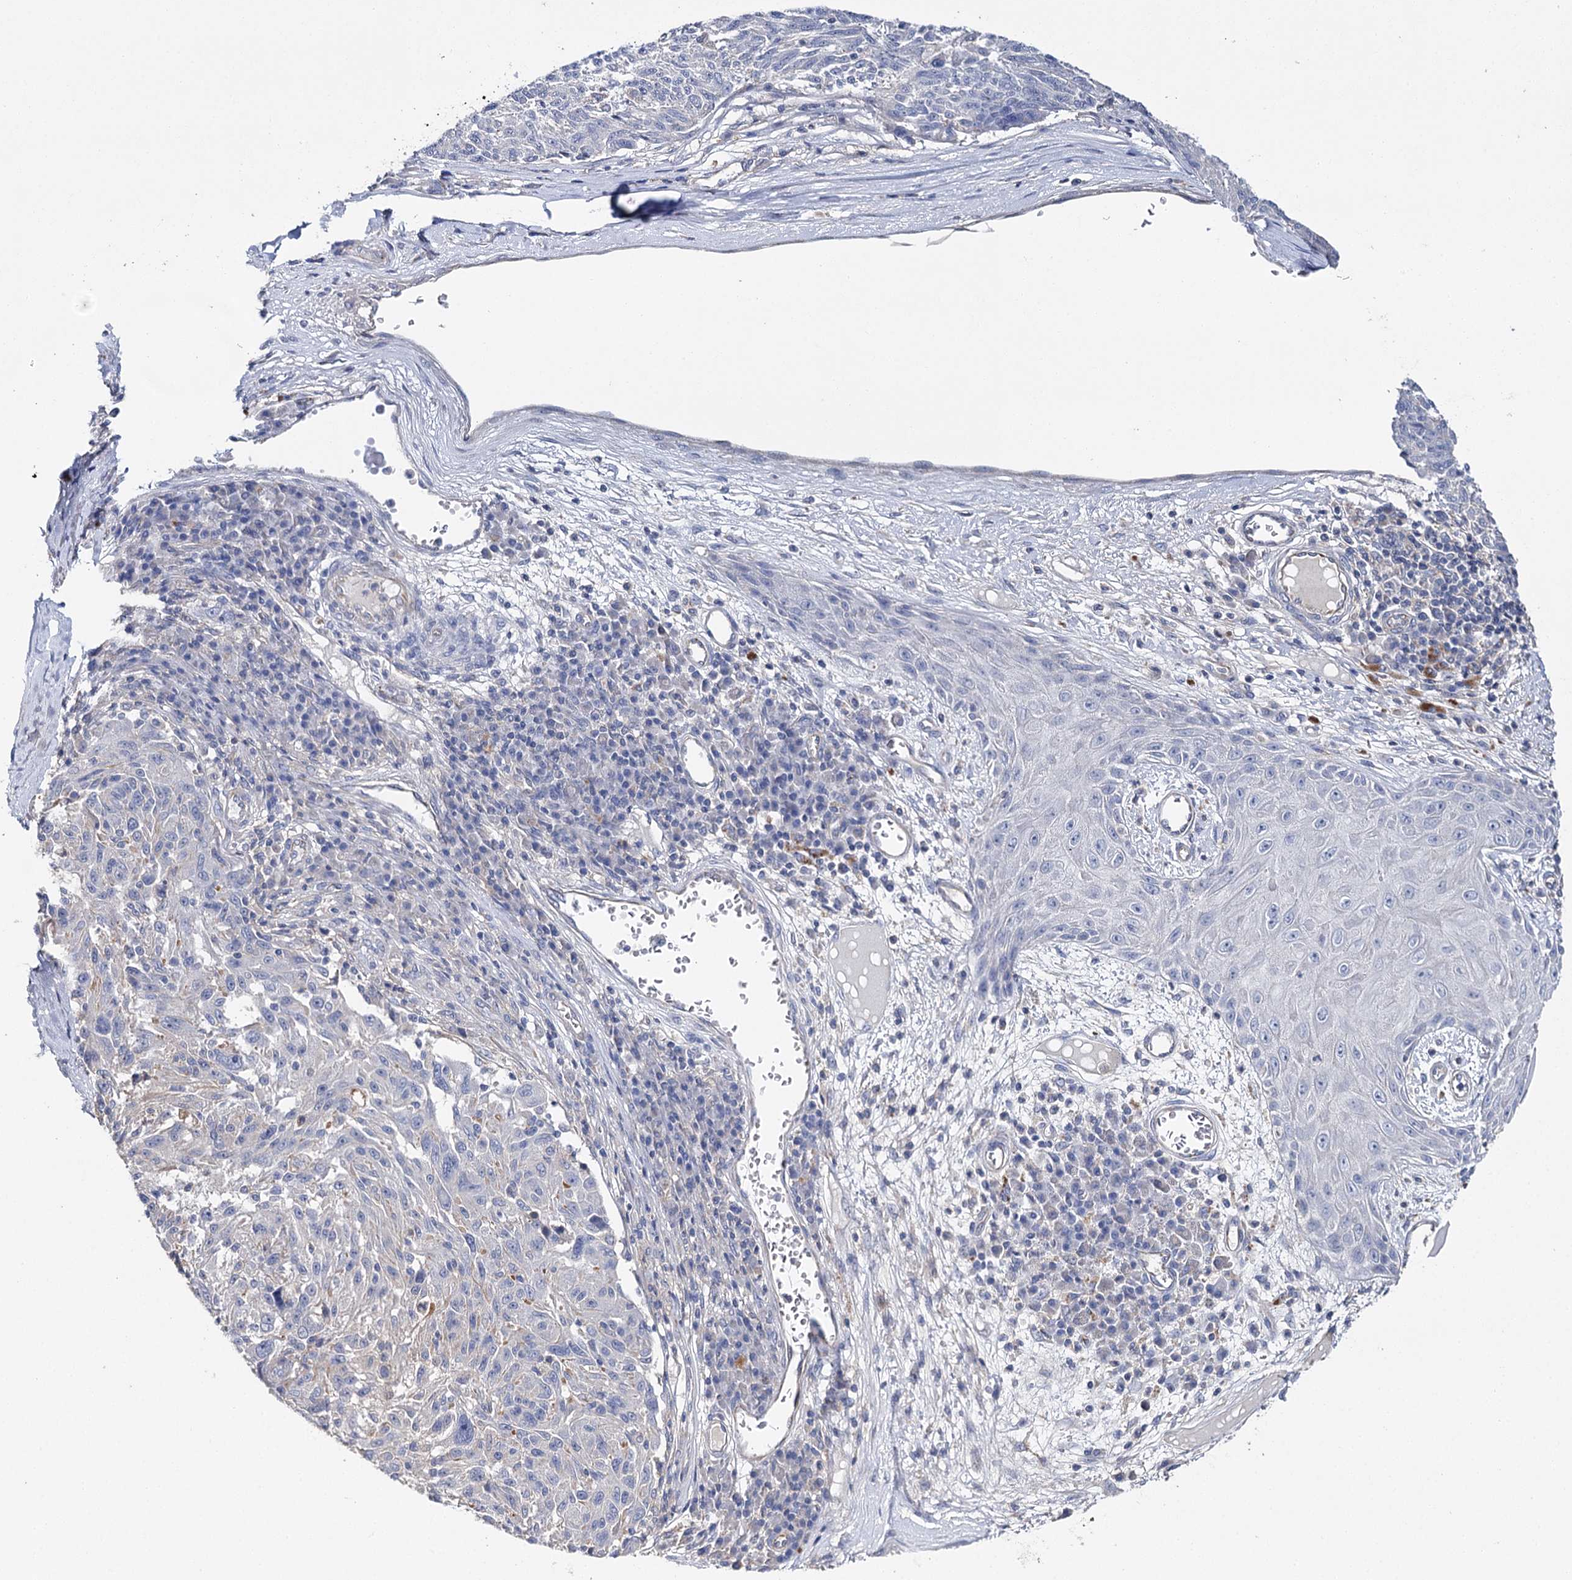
{"staining": {"intensity": "negative", "quantity": "none", "location": "none"}, "tissue": "melanoma", "cell_type": "Tumor cells", "image_type": "cancer", "snomed": [{"axis": "morphology", "description": "Malignant melanoma, NOS"}, {"axis": "topography", "description": "Skin"}], "caption": "High magnification brightfield microscopy of malignant melanoma stained with DAB (brown) and counterstained with hematoxylin (blue): tumor cells show no significant positivity.", "gene": "EPYC", "patient": {"sex": "male", "age": 53}}